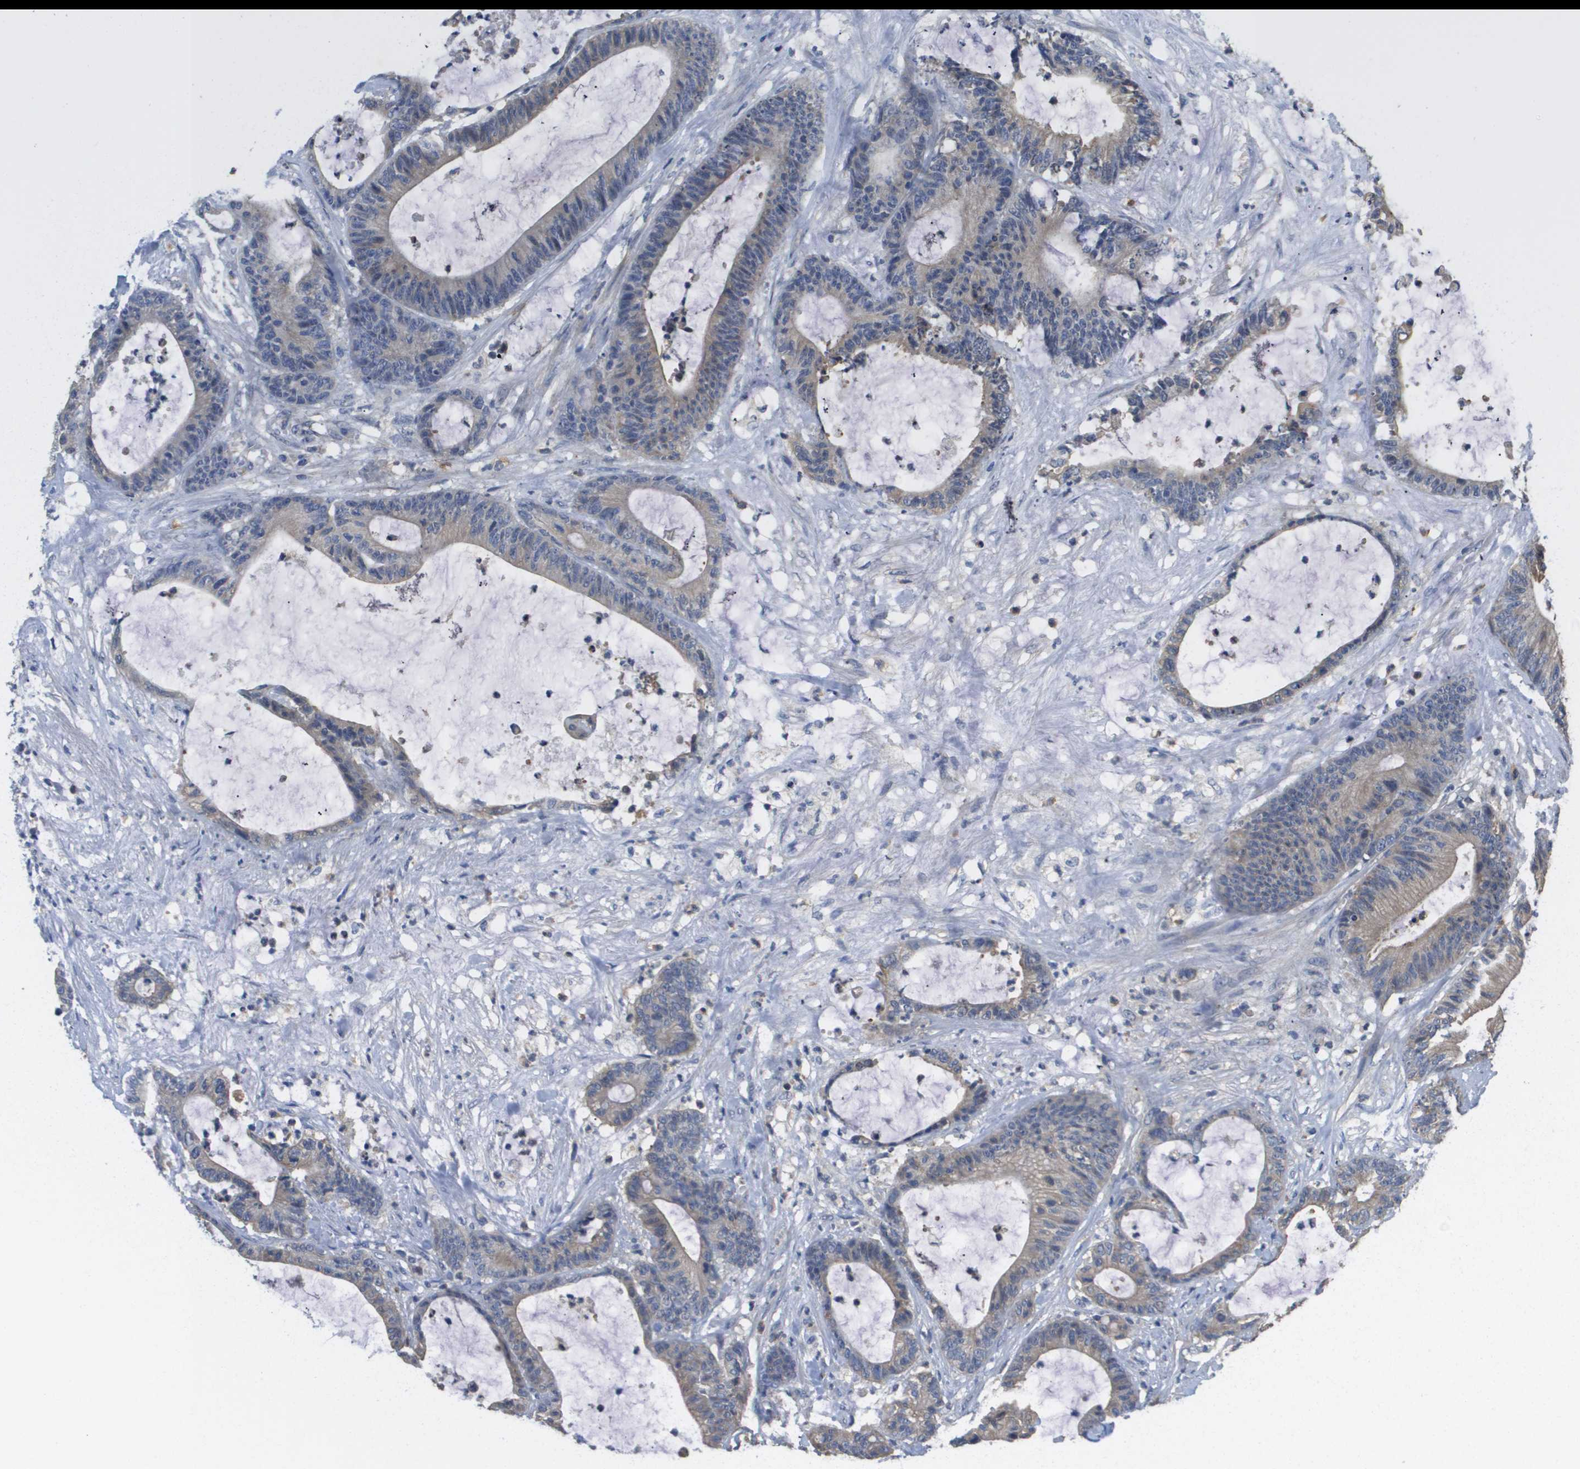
{"staining": {"intensity": "weak", "quantity": ">75%", "location": "cytoplasmic/membranous"}, "tissue": "colorectal cancer", "cell_type": "Tumor cells", "image_type": "cancer", "snomed": [{"axis": "morphology", "description": "Adenocarcinoma, NOS"}, {"axis": "topography", "description": "Colon"}], "caption": "Immunohistochemistry (IHC) of colorectal cancer (adenocarcinoma) exhibits low levels of weak cytoplasmic/membranous staining in about >75% of tumor cells. The staining was performed using DAB (3,3'-diaminobenzidine) to visualize the protein expression in brown, while the nuclei were stained in blue with hematoxylin (Magnification: 20x).", "gene": "RAB27B", "patient": {"sex": "female", "age": 84}}